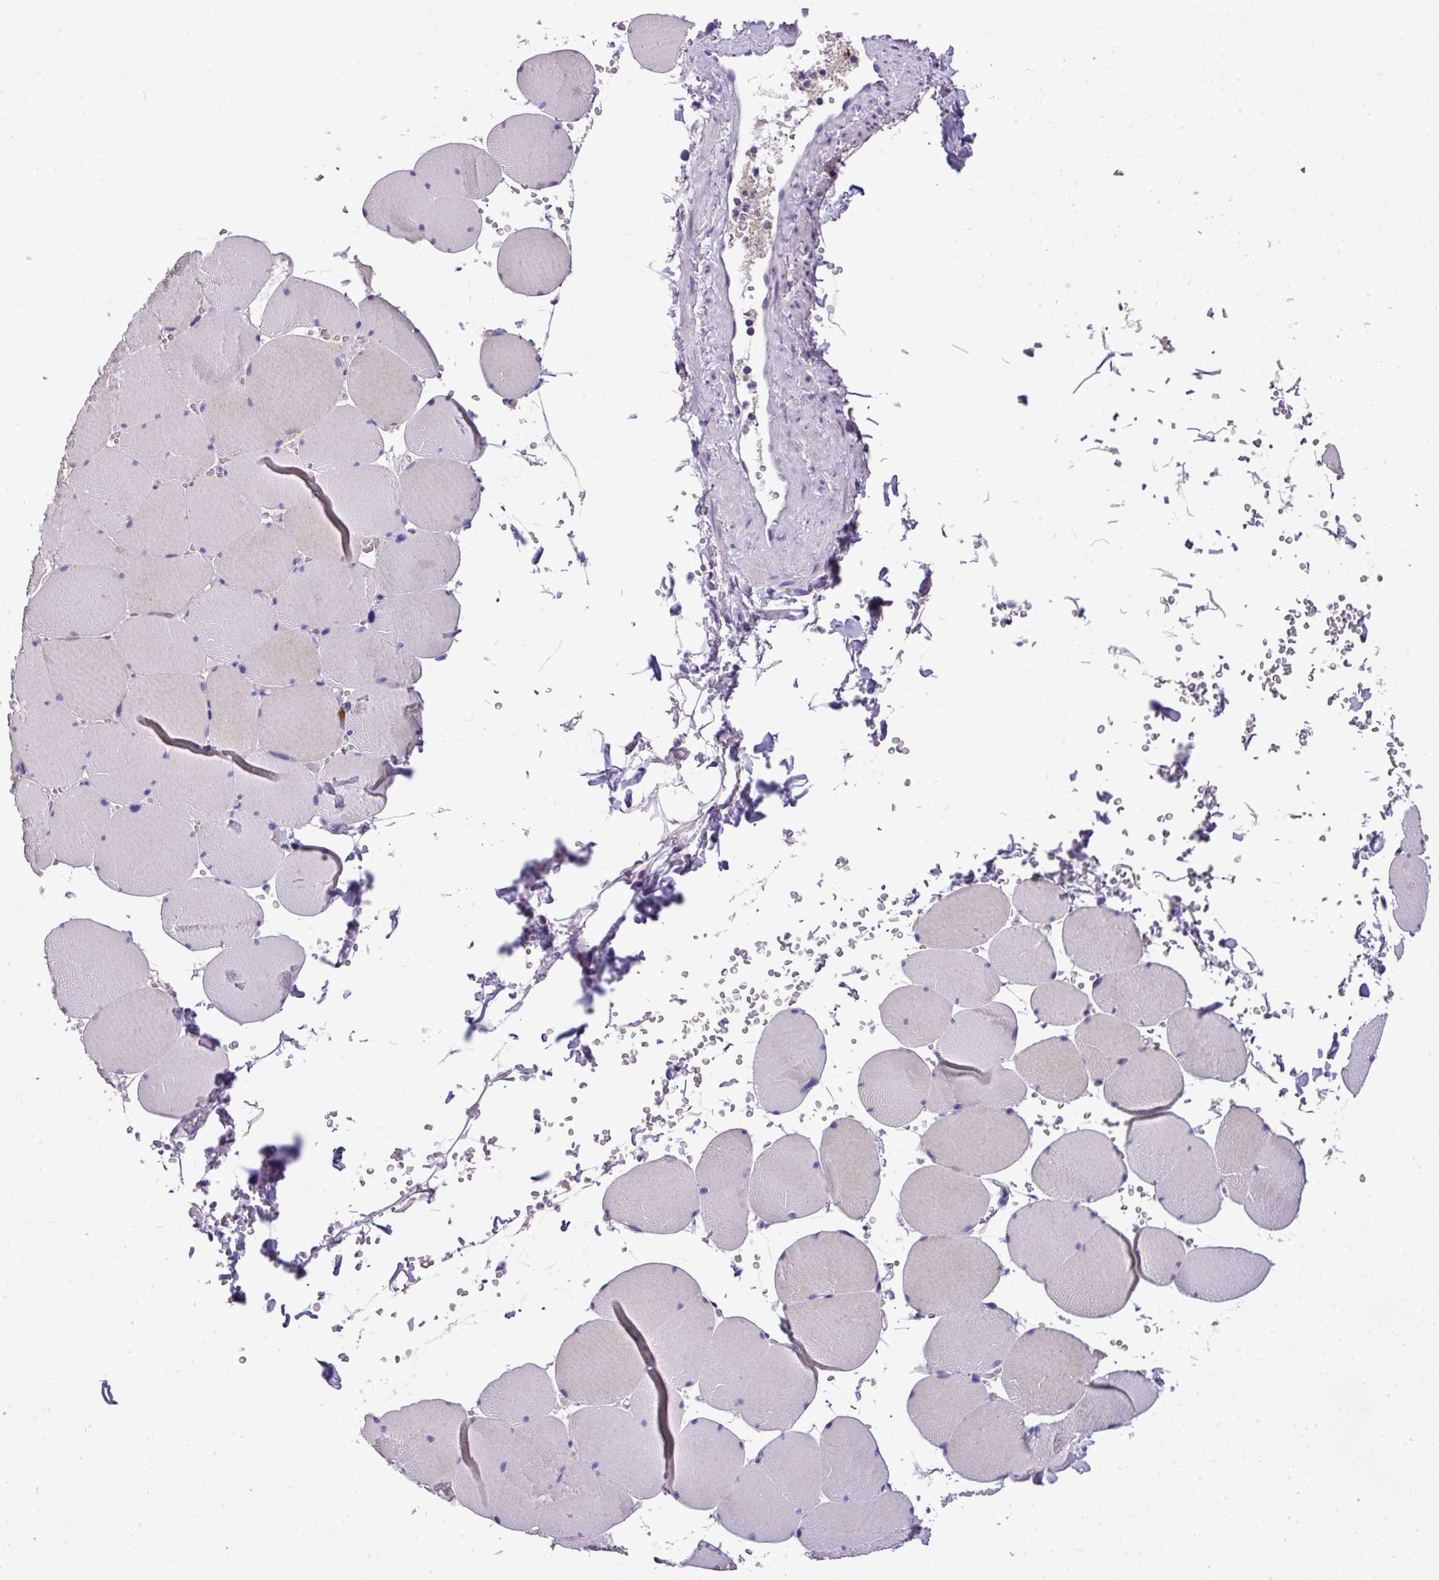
{"staining": {"intensity": "moderate", "quantity": "<25%", "location": "cytoplasmic/membranous"}, "tissue": "skeletal muscle", "cell_type": "Myocytes", "image_type": "normal", "snomed": [{"axis": "morphology", "description": "Normal tissue, NOS"}, {"axis": "topography", "description": "Skeletal muscle"}, {"axis": "topography", "description": "Head-Neck"}], "caption": "DAB (3,3'-diaminobenzidine) immunohistochemical staining of unremarkable human skeletal muscle reveals moderate cytoplasmic/membranous protein expression in approximately <25% of myocytes. Using DAB (3,3'-diaminobenzidine) (brown) and hematoxylin (blue) stains, captured at high magnification using brightfield microscopy.", "gene": "ANXA2R", "patient": {"sex": "male", "age": 66}}